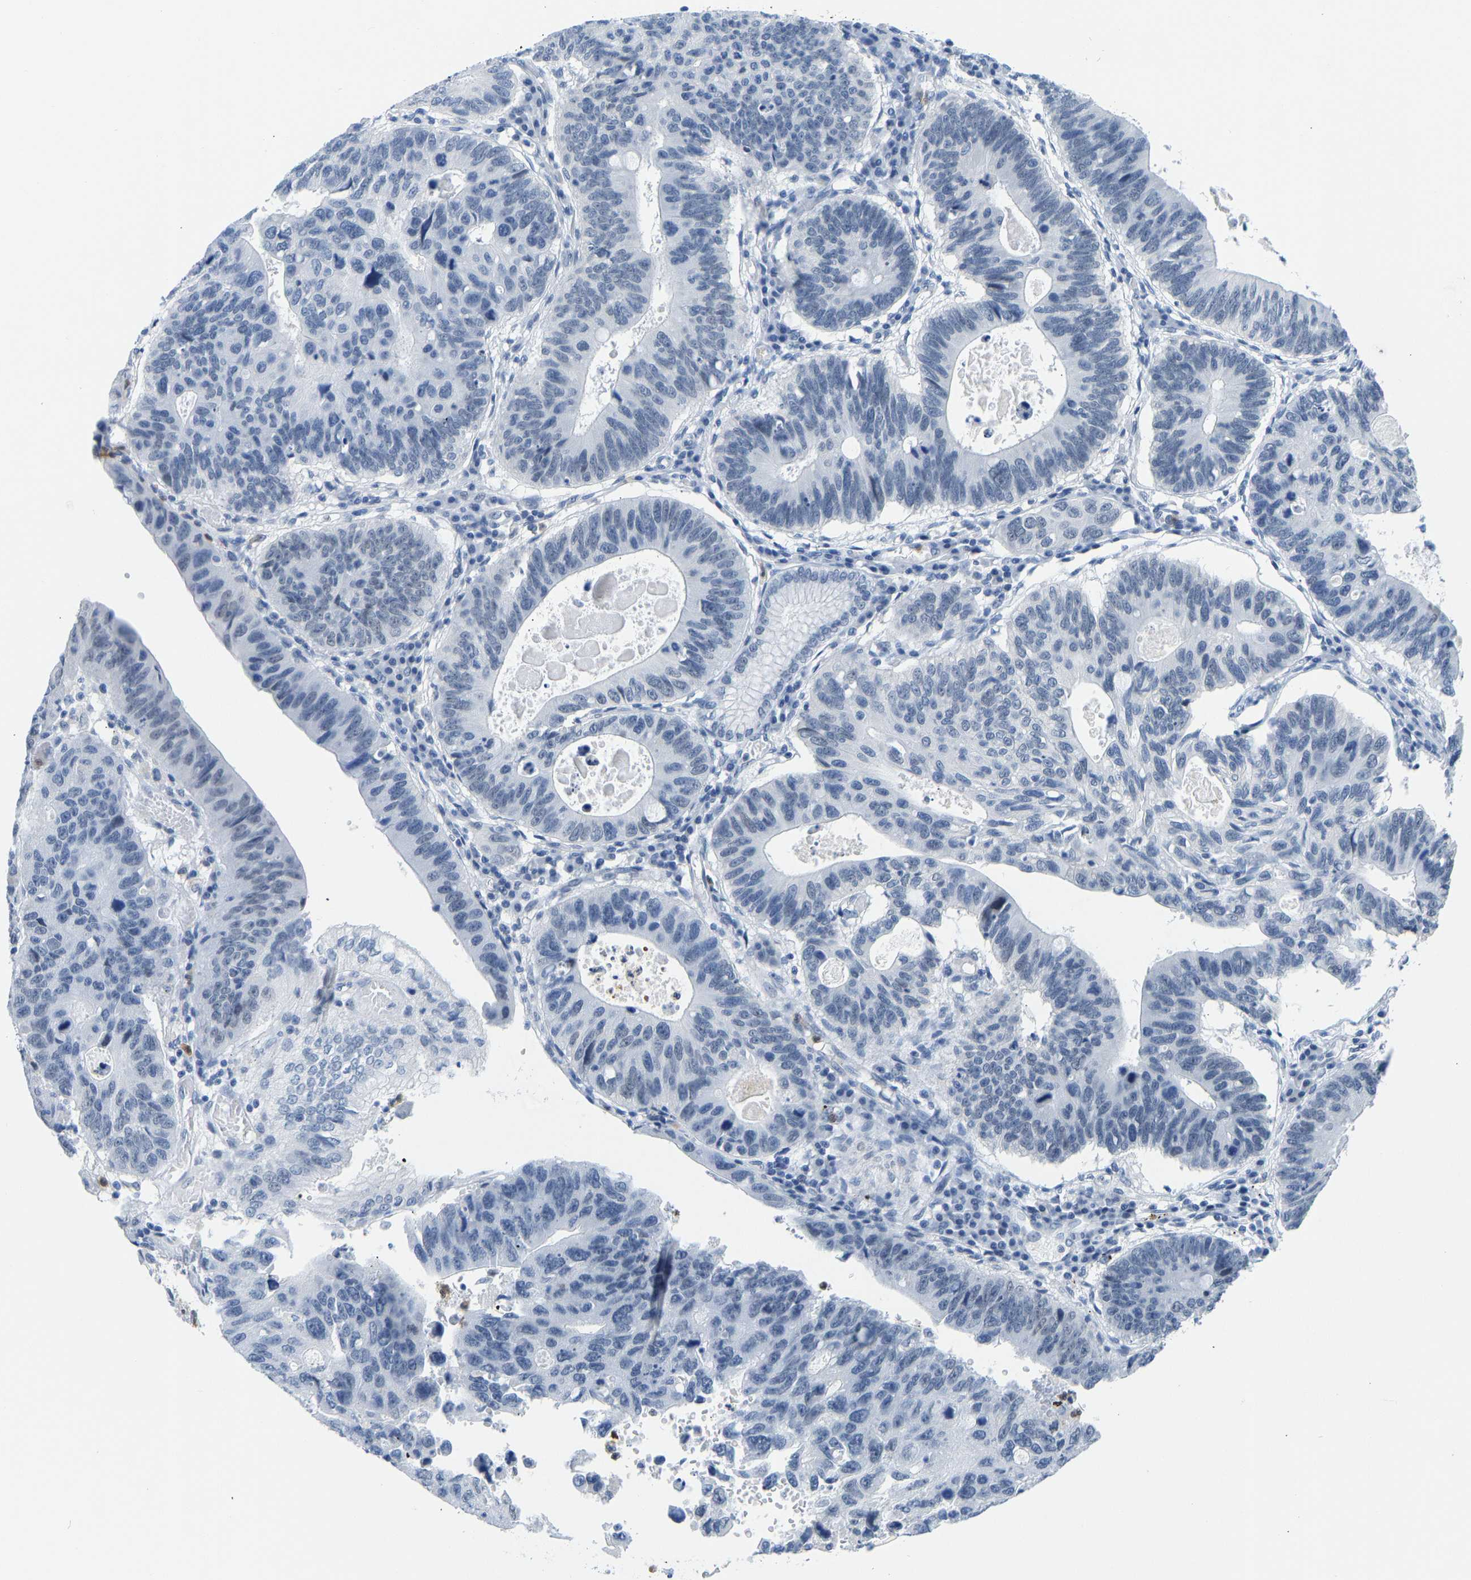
{"staining": {"intensity": "negative", "quantity": "none", "location": "none"}, "tissue": "stomach cancer", "cell_type": "Tumor cells", "image_type": "cancer", "snomed": [{"axis": "morphology", "description": "Adenocarcinoma, NOS"}, {"axis": "topography", "description": "Stomach"}], "caption": "A high-resolution image shows immunohistochemistry (IHC) staining of stomach cancer (adenocarcinoma), which demonstrates no significant staining in tumor cells.", "gene": "TXNDC2", "patient": {"sex": "male", "age": 59}}